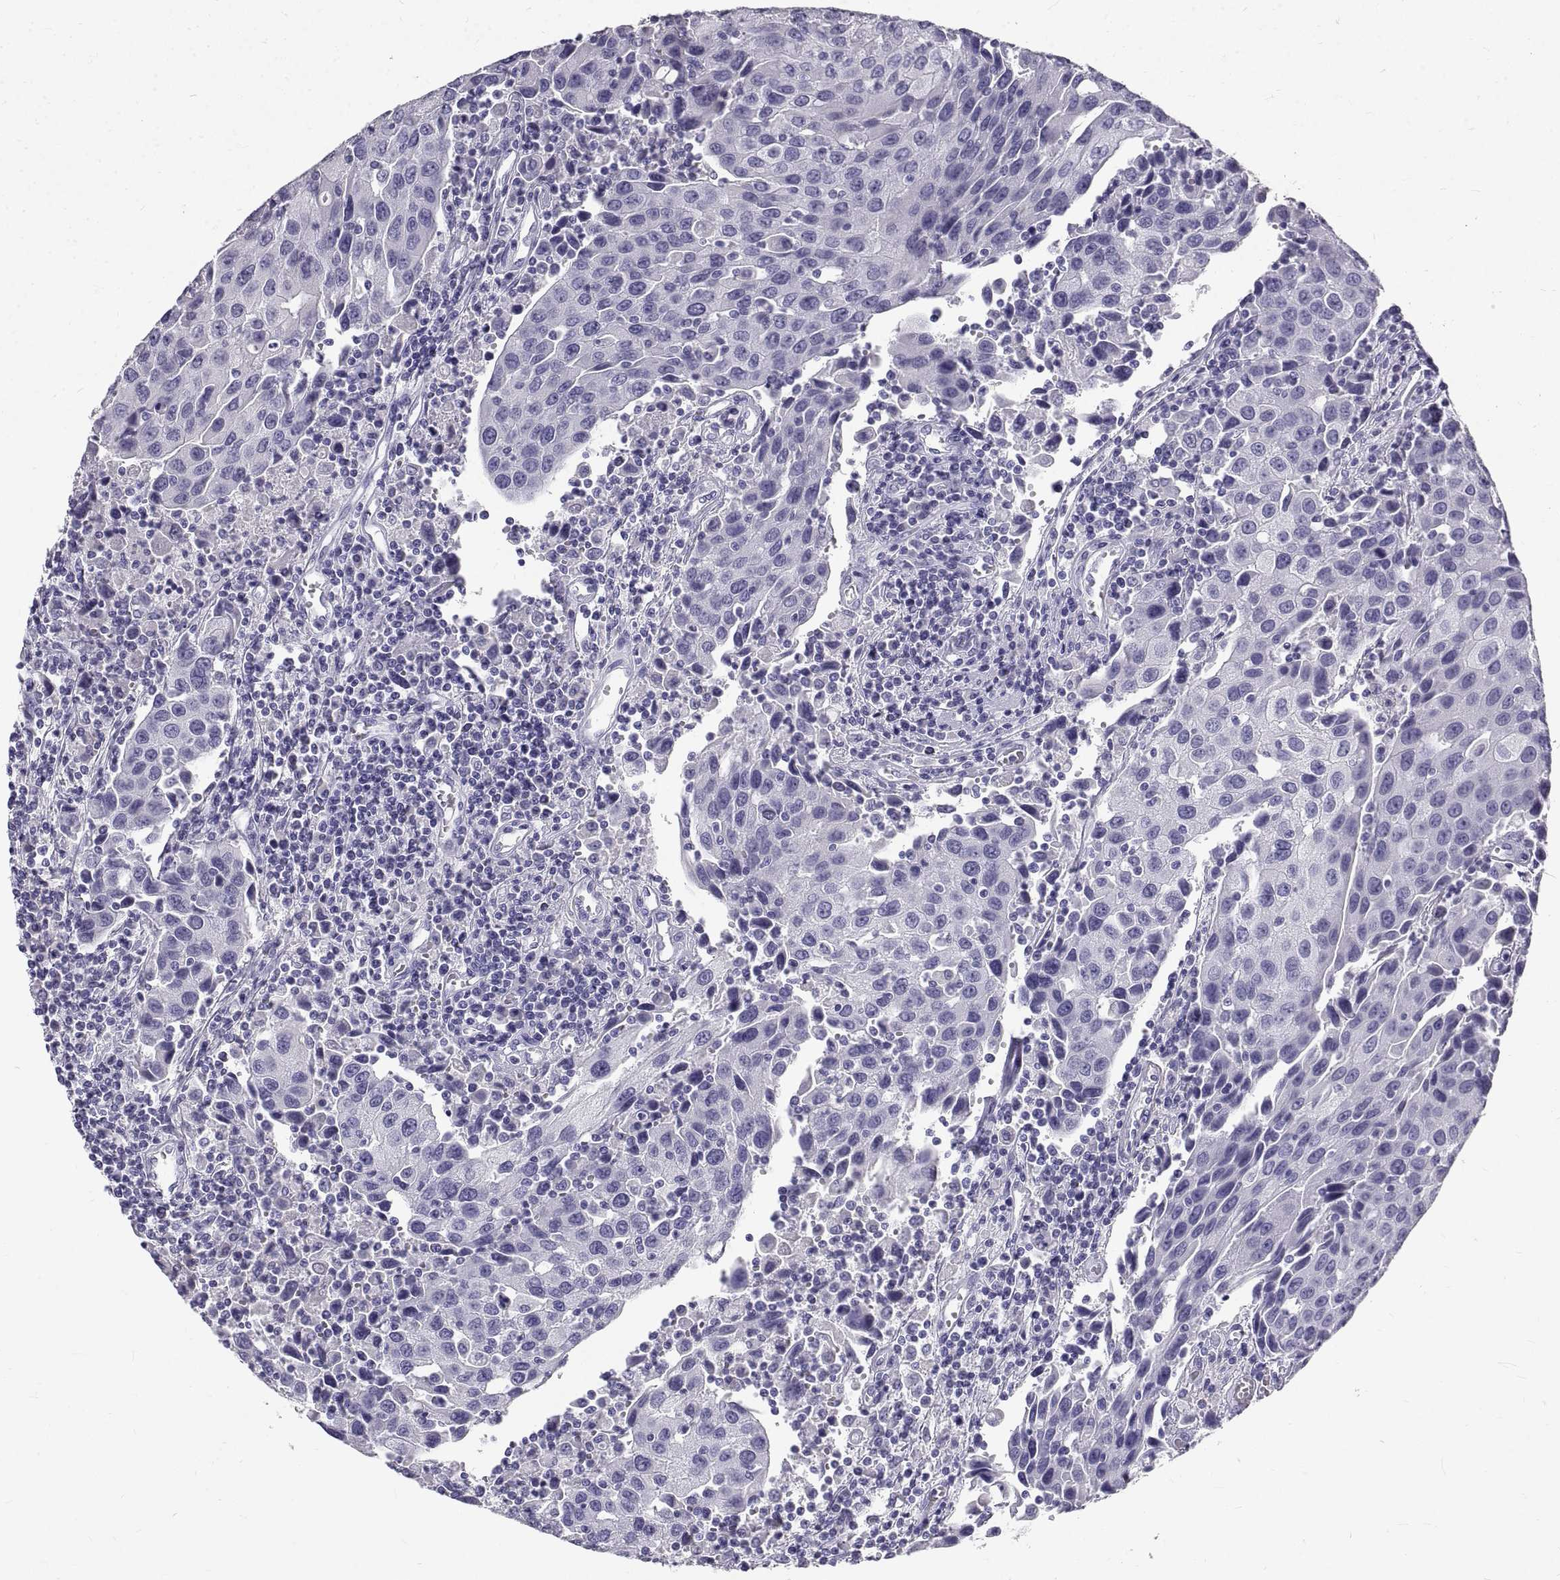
{"staining": {"intensity": "negative", "quantity": "none", "location": "none"}, "tissue": "urothelial cancer", "cell_type": "Tumor cells", "image_type": "cancer", "snomed": [{"axis": "morphology", "description": "Urothelial carcinoma, High grade"}, {"axis": "topography", "description": "Urinary bladder"}], "caption": "There is no significant positivity in tumor cells of urothelial cancer.", "gene": "GNG12", "patient": {"sex": "female", "age": 85}}